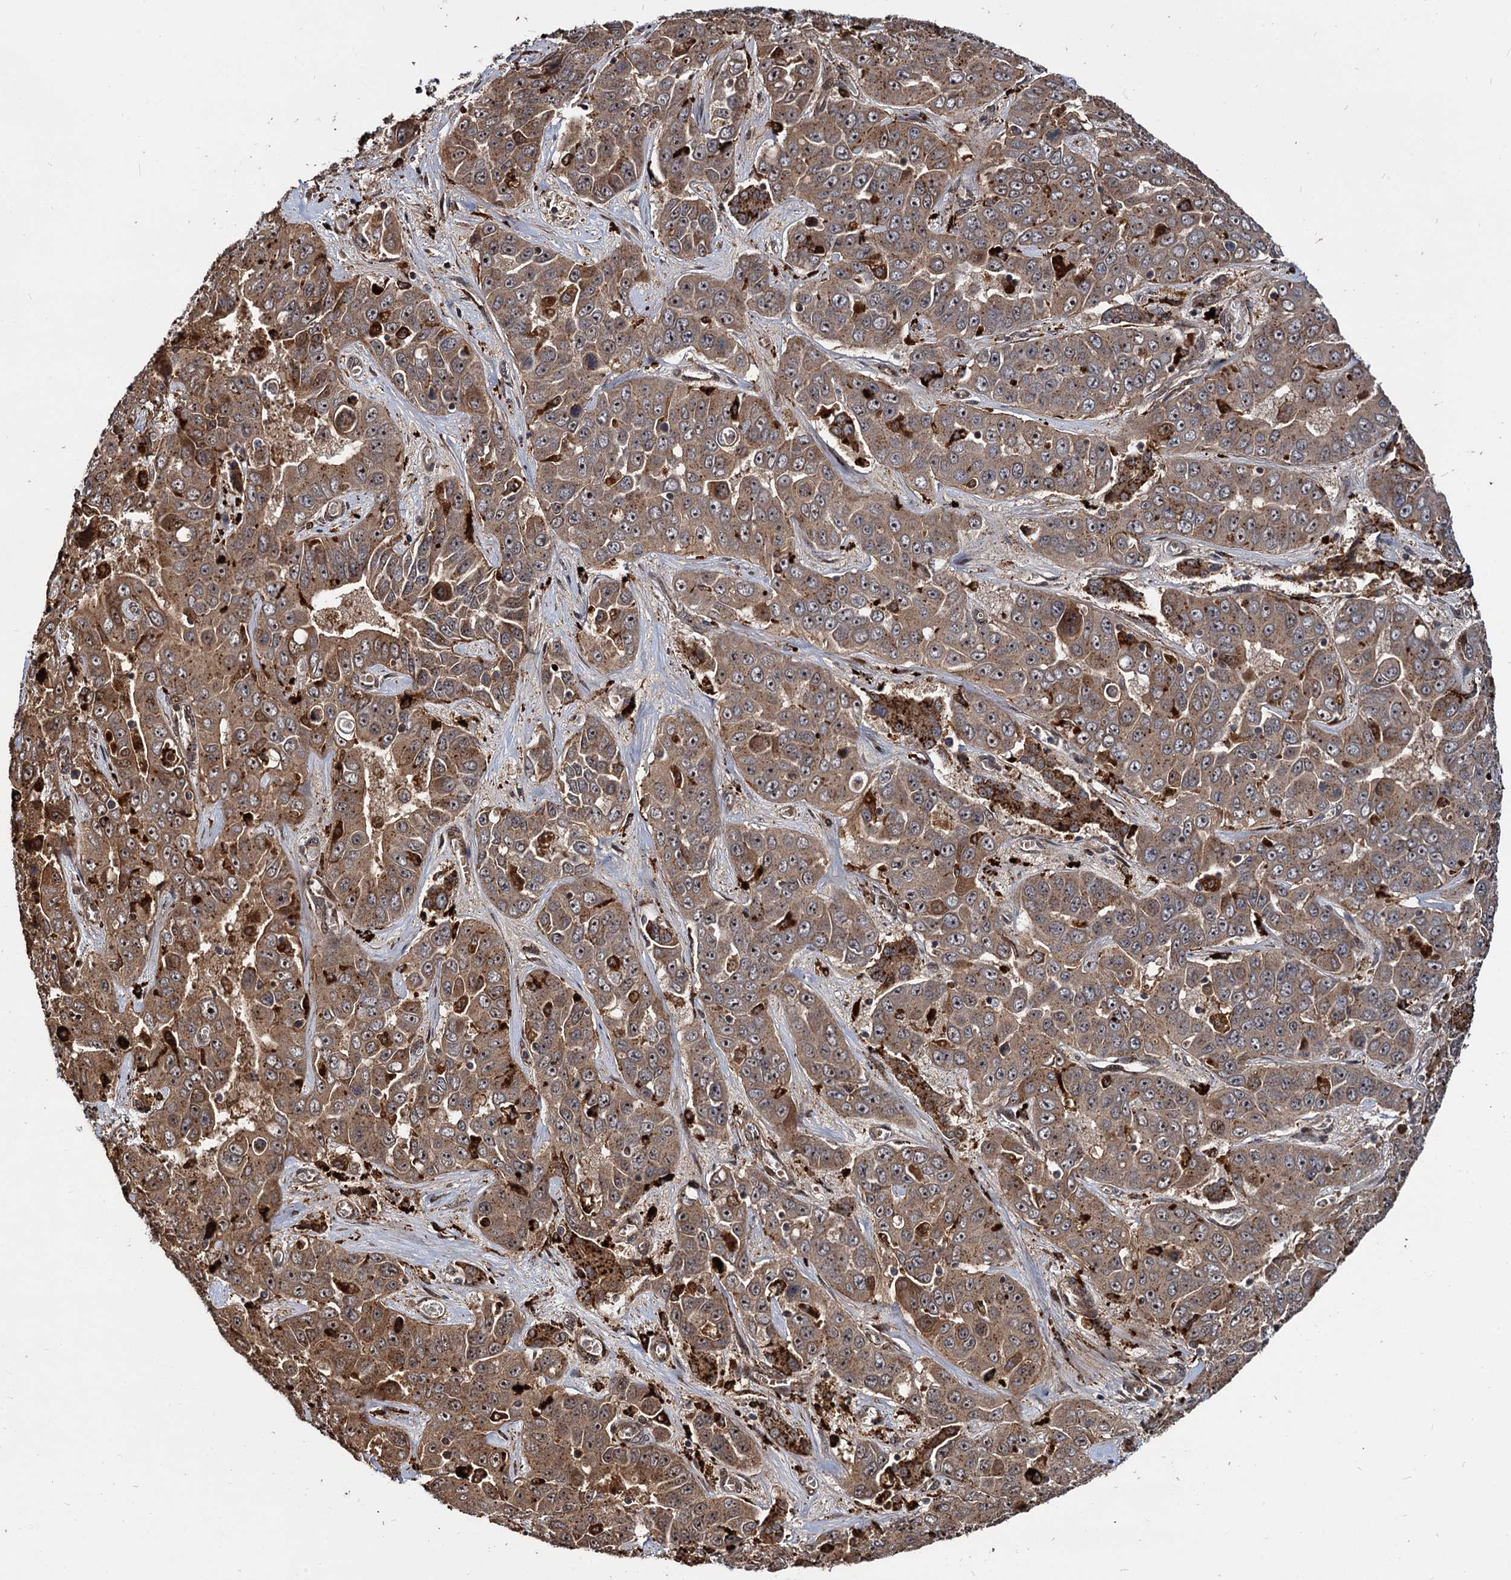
{"staining": {"intensity": "moderate", "quantity": ">75%", "location": "cytoplasmic/membranous"}, "tissue": "liver cancer", "cell_type": "Tumor cells", "image_type": "cancer", "snomed": [{"axis": "morphology", "description": "Cholangiocarcinoma"}, {"axis": "topography", "description": "Liver"}], "caption": "Protein expression analysis of human liver cancer reveals moderate cytoplasmic/membranous positivity in approximately >75% of tumor cells. (Stains: DAB in brown, nuclei in blue, Microscopy: brightfield microscopy at high magnification).", "gene": "CEP192", "patient": {"sex": "female", "age": 52}}